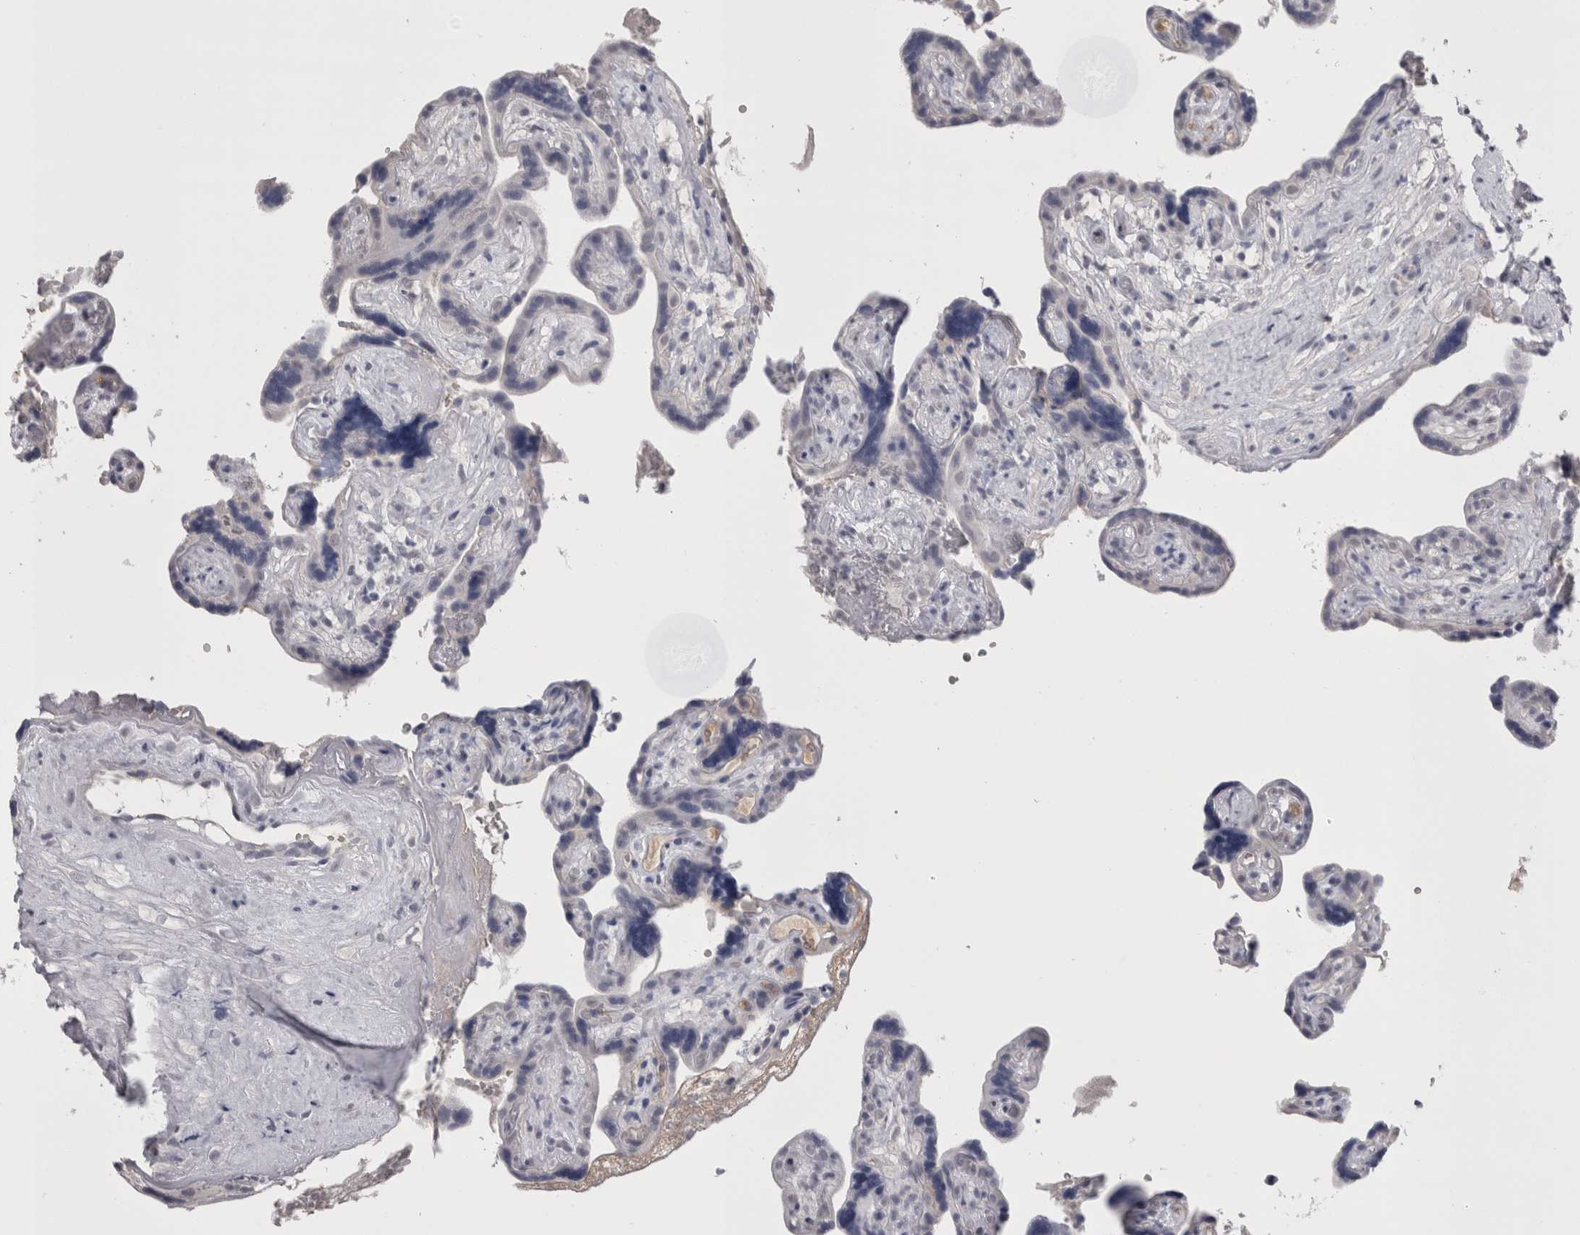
{"staining": {"intensity": "negative", "quantity": "none", "location": "none"}, "tissue": "placenta", "cell_type": "Decidual cells", "image_type": "normal", "snomed": [{"axis": "morphology", "description": "Normal tissue, NOS"}, {"axis": "topography", "description": "Placenta"}], "caption": "IHC image of normal human placenta stained for a protein (brown), which shows no expression in decidual cells.", "gene": "CDHR5", "patient": {"sex": "female", "age": 30}}